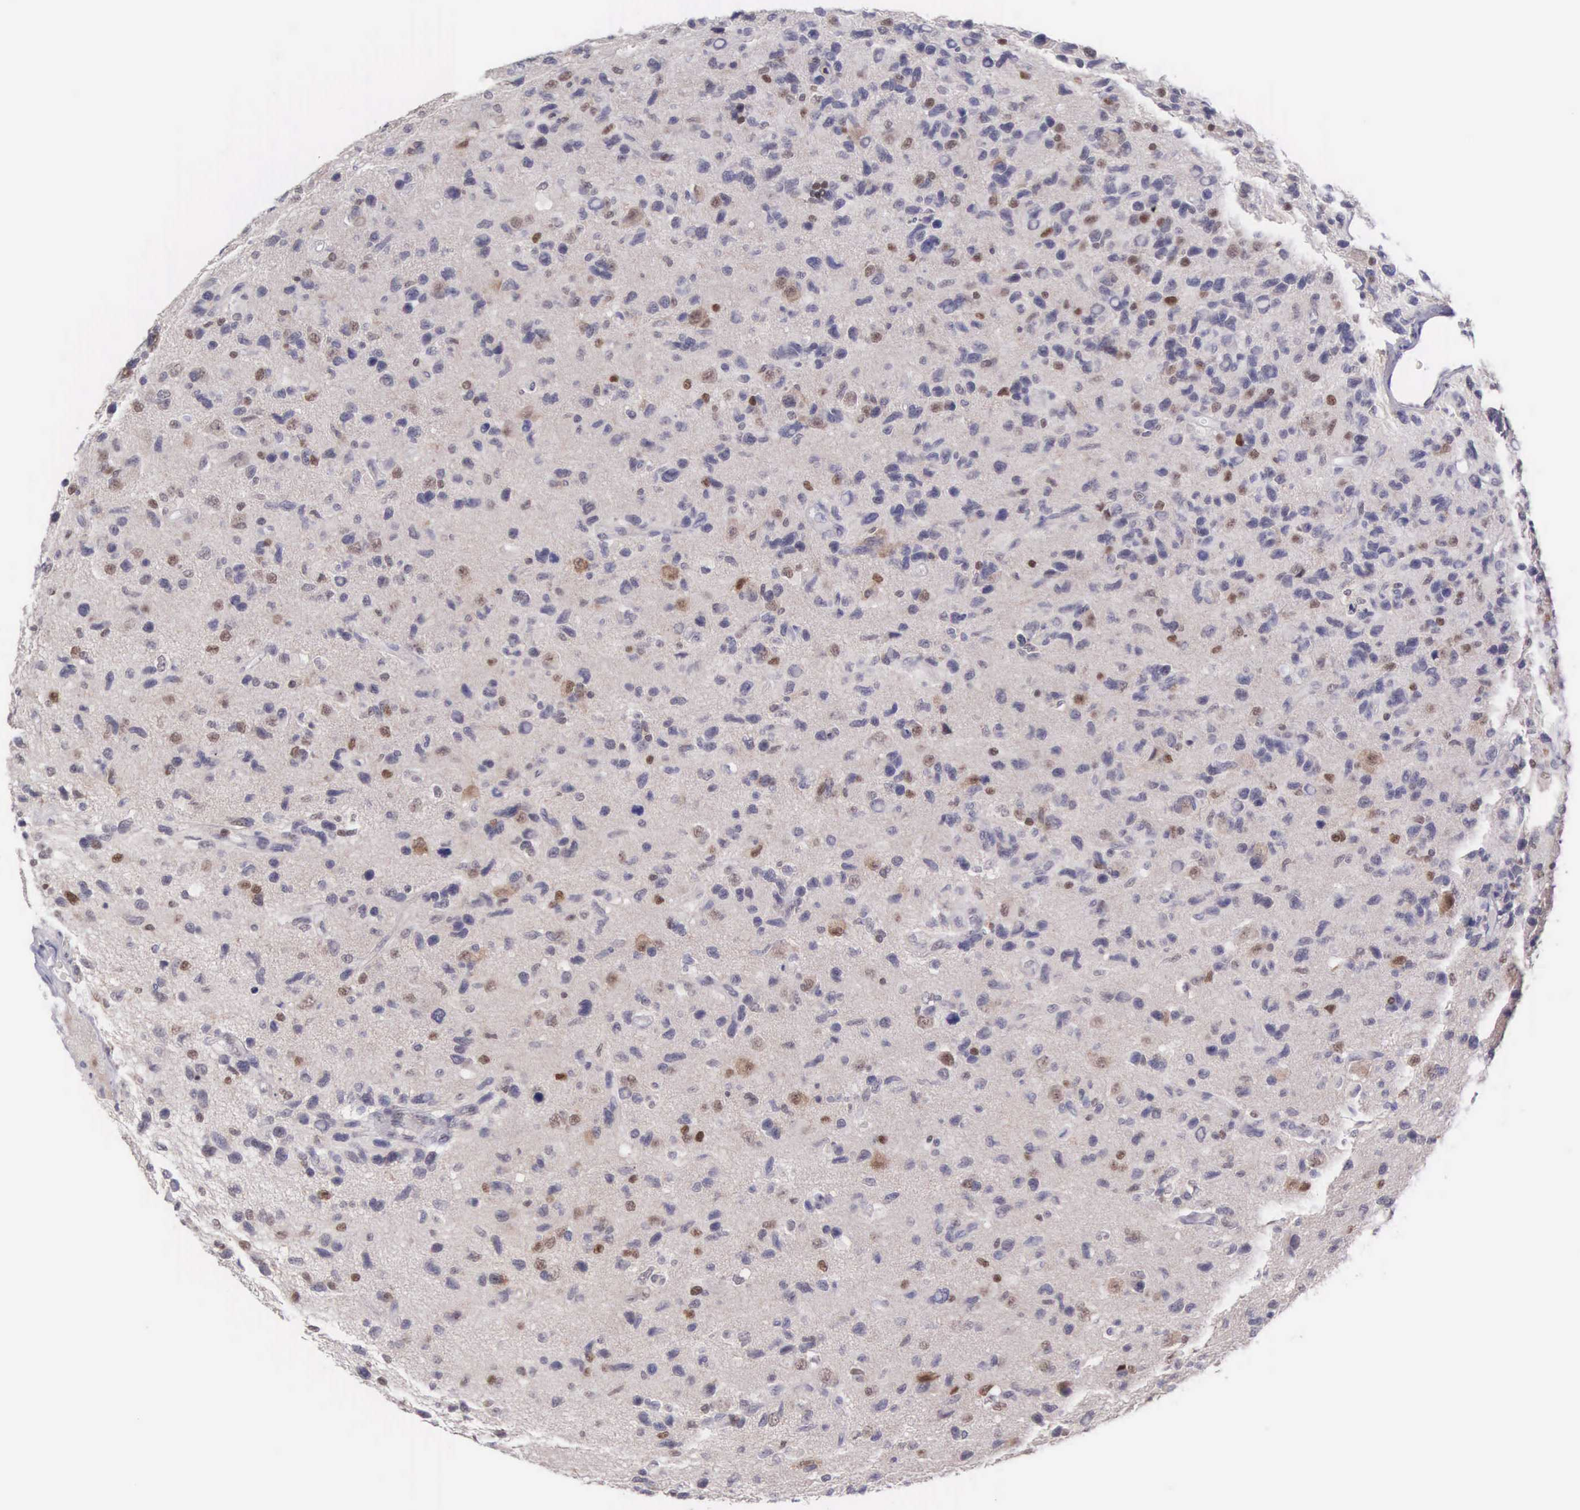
{"staining": {"intensity": "weak", "quantity": "25%-75%", "location": "nuclear"}, "tissue": "glioma", "cell_type": "Tumor cells", "image_type": "cancer", "snomed": [{"axis": "morphology", "description": "Glioma, malignant, High grade"}, {"axis": "topography", "description": "Brain"}], "caption": "DAB (3,3'-diaminobenzidine) immunohistochemical staining of human glioma displays weak nuclear protein staining in approximately 25%-75% of tumor cells.", "gene": "GRK3", "patient": {"sex": "male", "age": 77}}